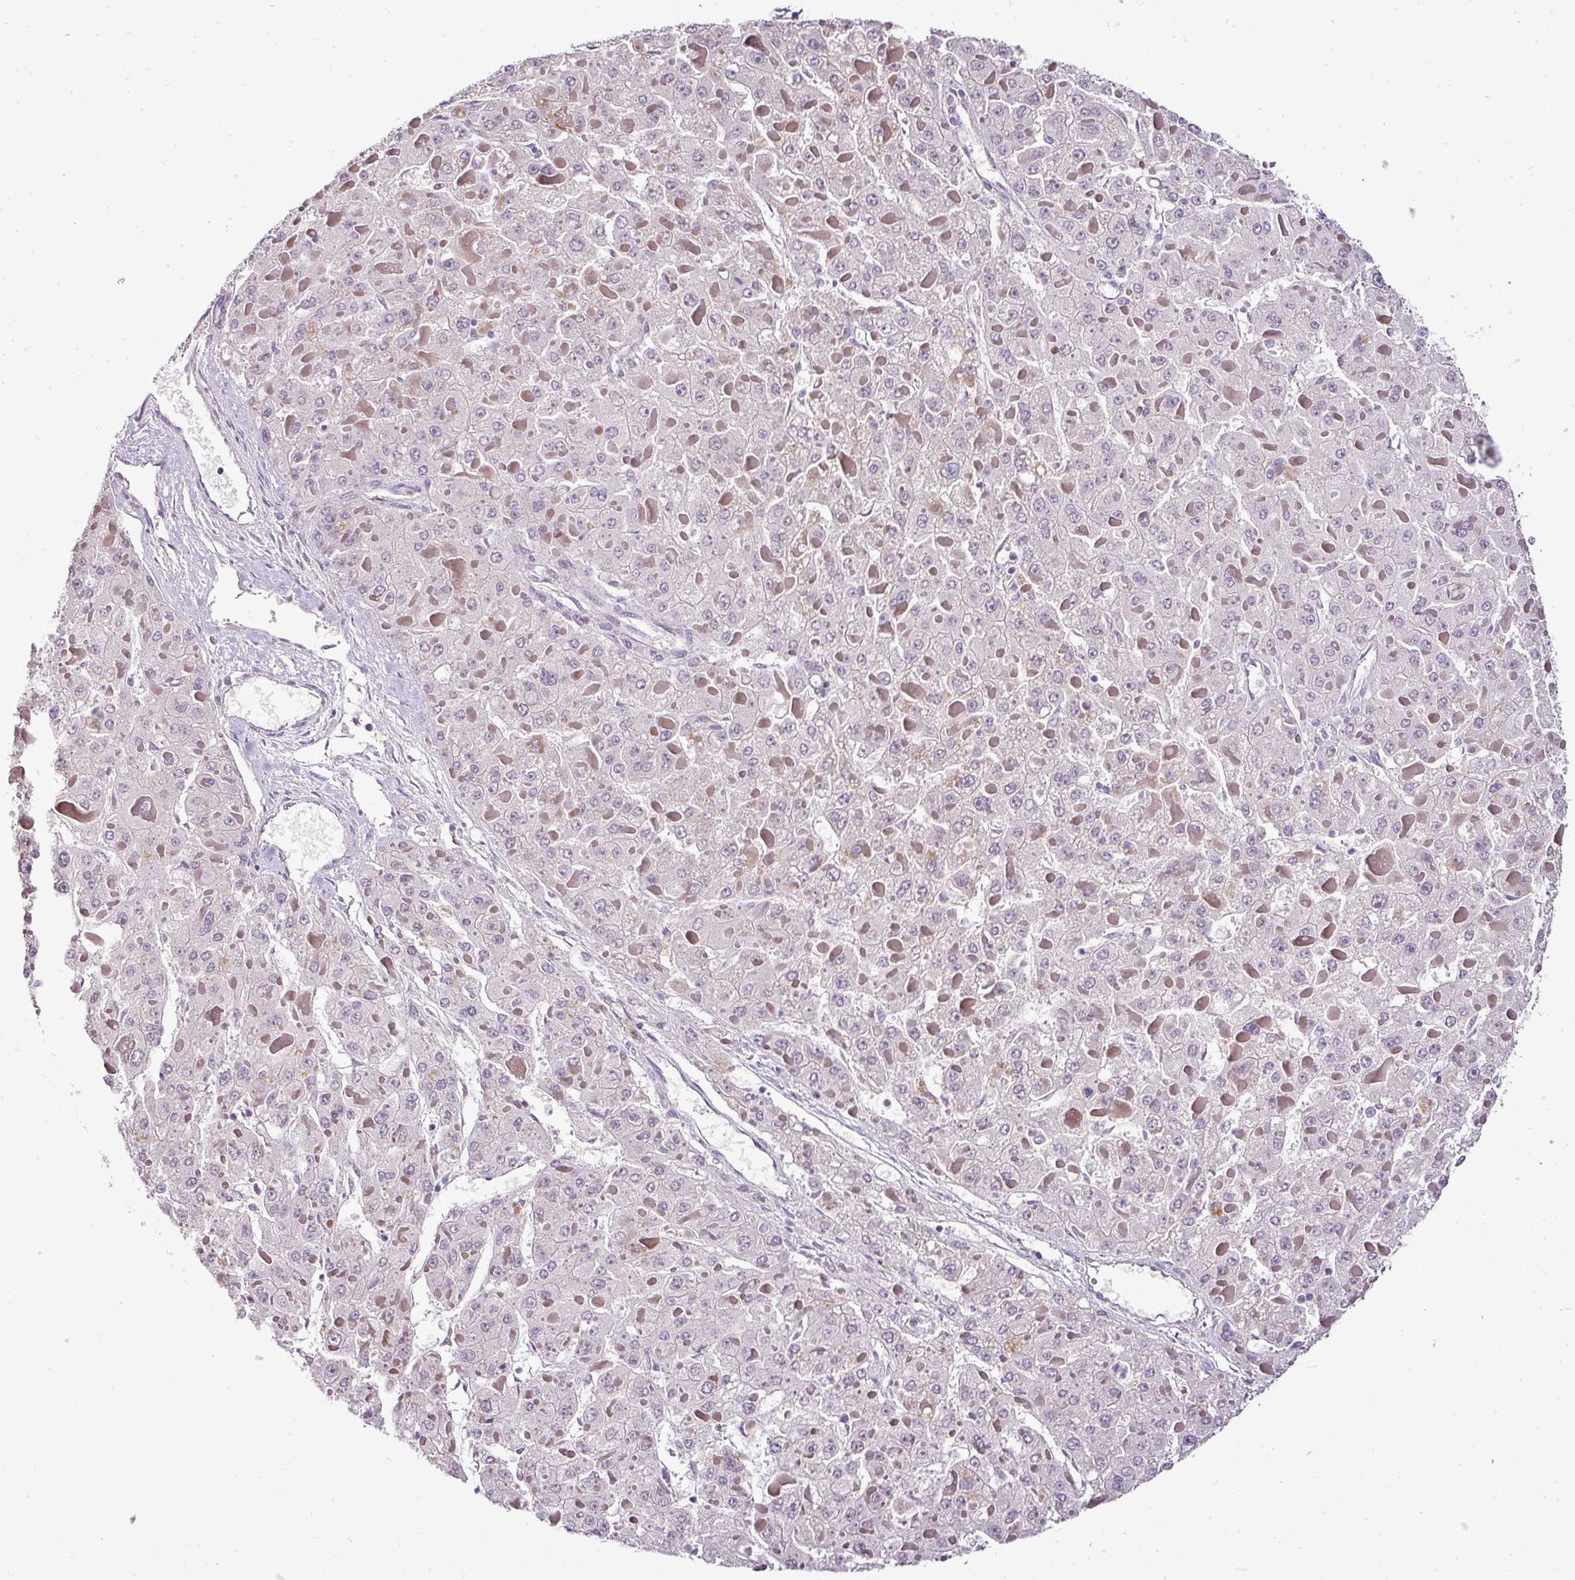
{"staining": {"intensity": "negative", "quantity": "none", "location": "none"}, "tissue": "liver cancer", "cell_type": "Tumor cells", "image_type": "cancer", "snomed": [{"axis": "morphology", "description": "Carcinoma, Hepatocellular, NOS"}, {"axis": "topography", "description": "Liver"}], "caption": "Tumor cells are negative for brown protein staining in liver cancer (hepatocellular carcinoma).", "gene": "TEX30", "patient": {"sex": "female", "age": 73}}